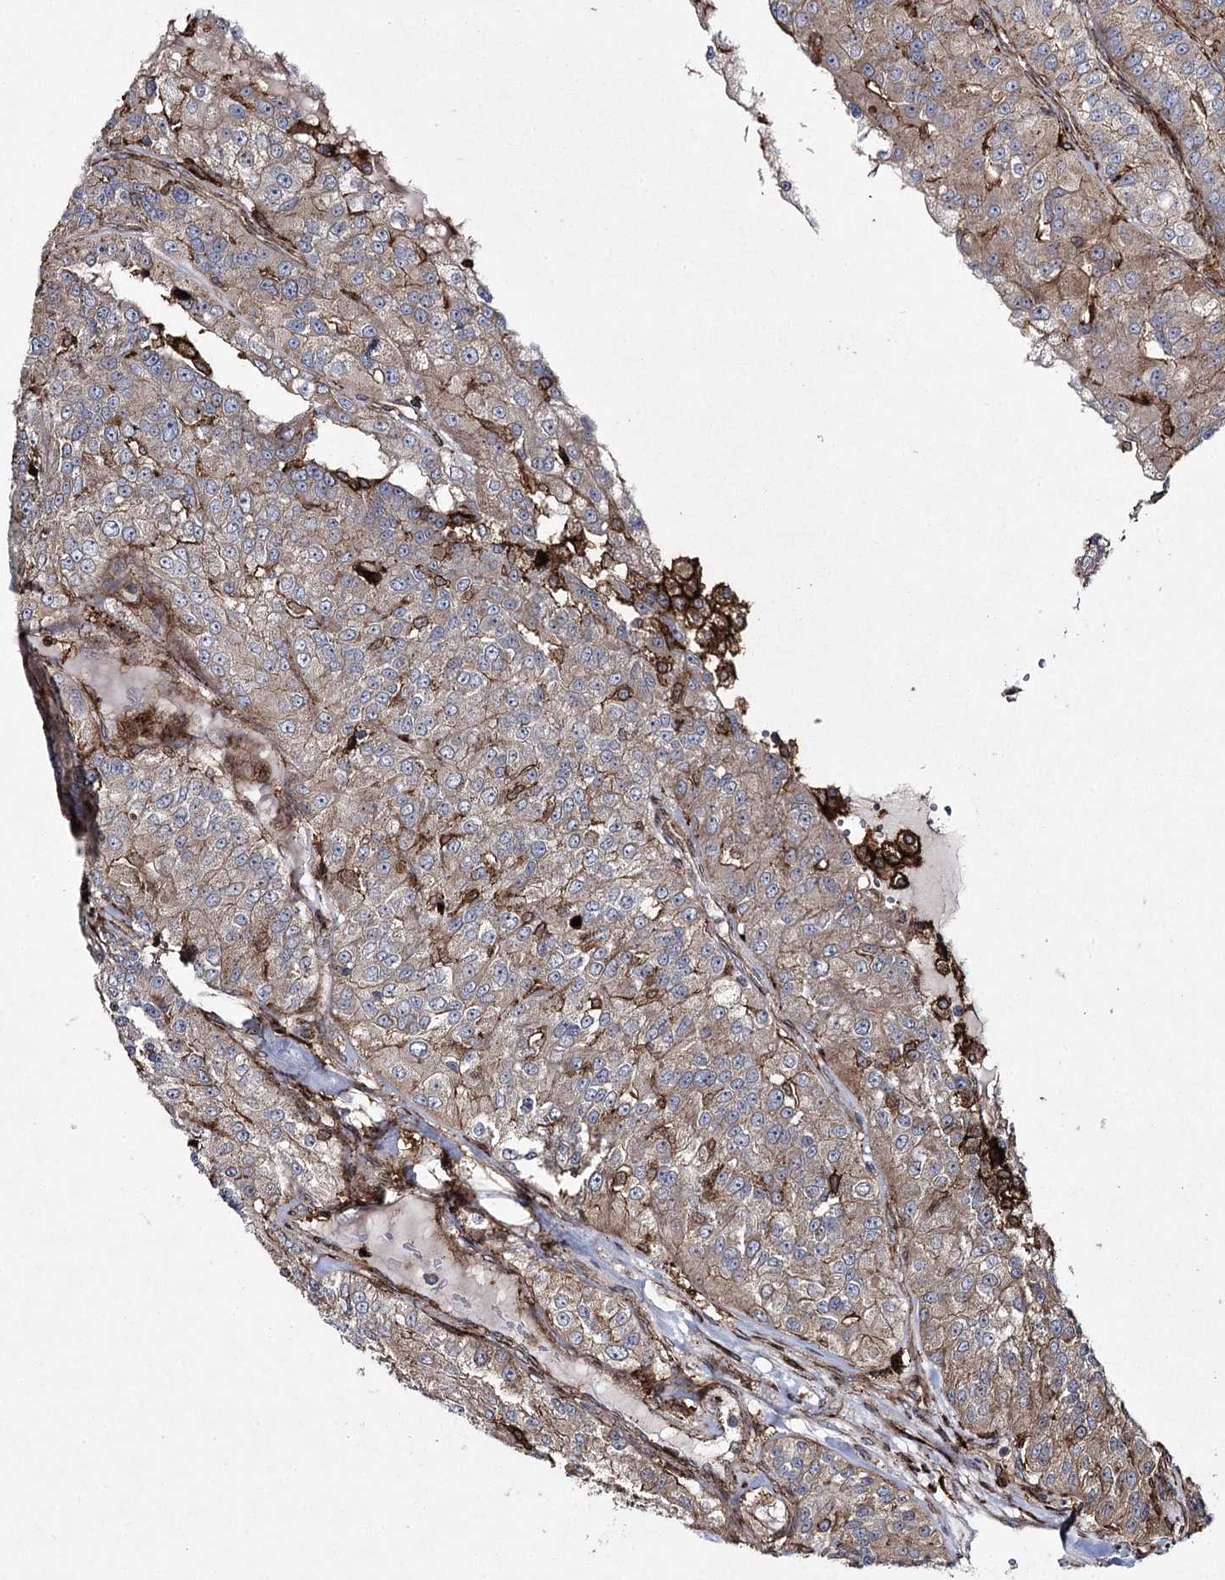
{"staining": {"intensity": "moderate", "quantity": ">75%", "location": "cytoplasmic/membranous"}, "tissue": "renal cancer", "cell_type": "Tumor cells", "image_type": "cancer", "snomed": [{"axis": "morphology", "description": "Adenocarcinoma, NOS"}, {"axis": "topography", "description": "Kidney"}], "caption": "Immunohistochemistry staining of adenocarcinoma (renal), which demonstrates medium levels of moderate cytoplasmic/membranous positivity in approximately >75% of tumor cells indicating moderate cytoplasmic/membranous protein expression. The staining was performed using DAB (brown) for protein detection and nuclei were counterstained in hematoxylin (blue).", "gene": "DCUN1D4", "patient": {"sex": "female", "age": 63}}